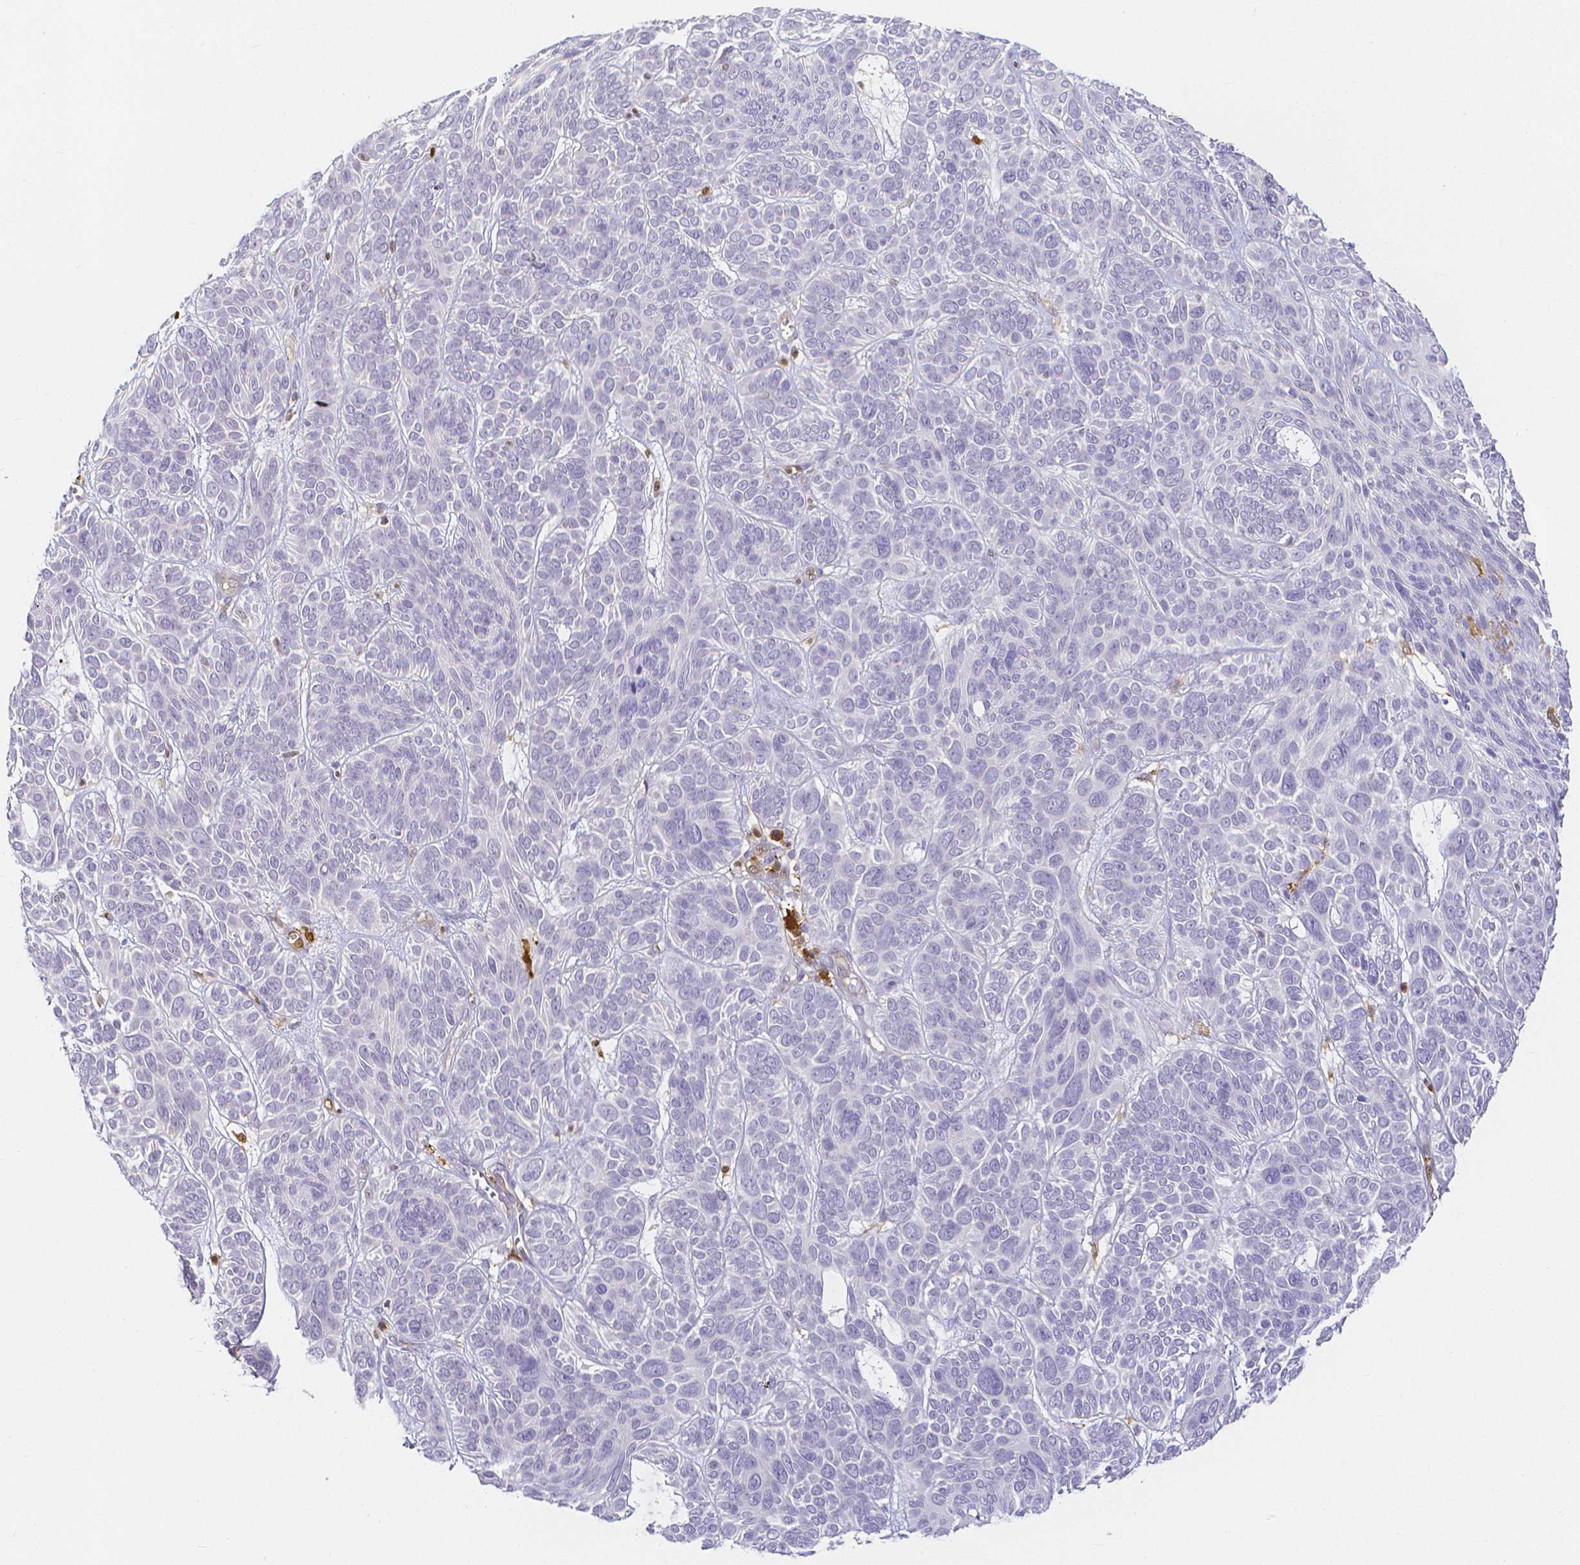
{"staining": {"intensity": "negative", "quantity": "none", "location": "none"}, "tissue": "skin cancer", "cell_type": "Tumor cells", "image_type": "cancer", "snomed": [{"axis": "morphology", "description": "Basal cell carcinoma"}, {"axis": "topography", "description": "Skin"}, {"axis": "topography", "description": "Skin of face"}], "caption": "A high-resolution photomicrograph shows immunohistochemistry (IHC) staining of skin basal cell carcinoma, which reveals no significant positivity in tumor cells.", "gene": "COTL1", "patient": {"sex": "male", "age": 73}}